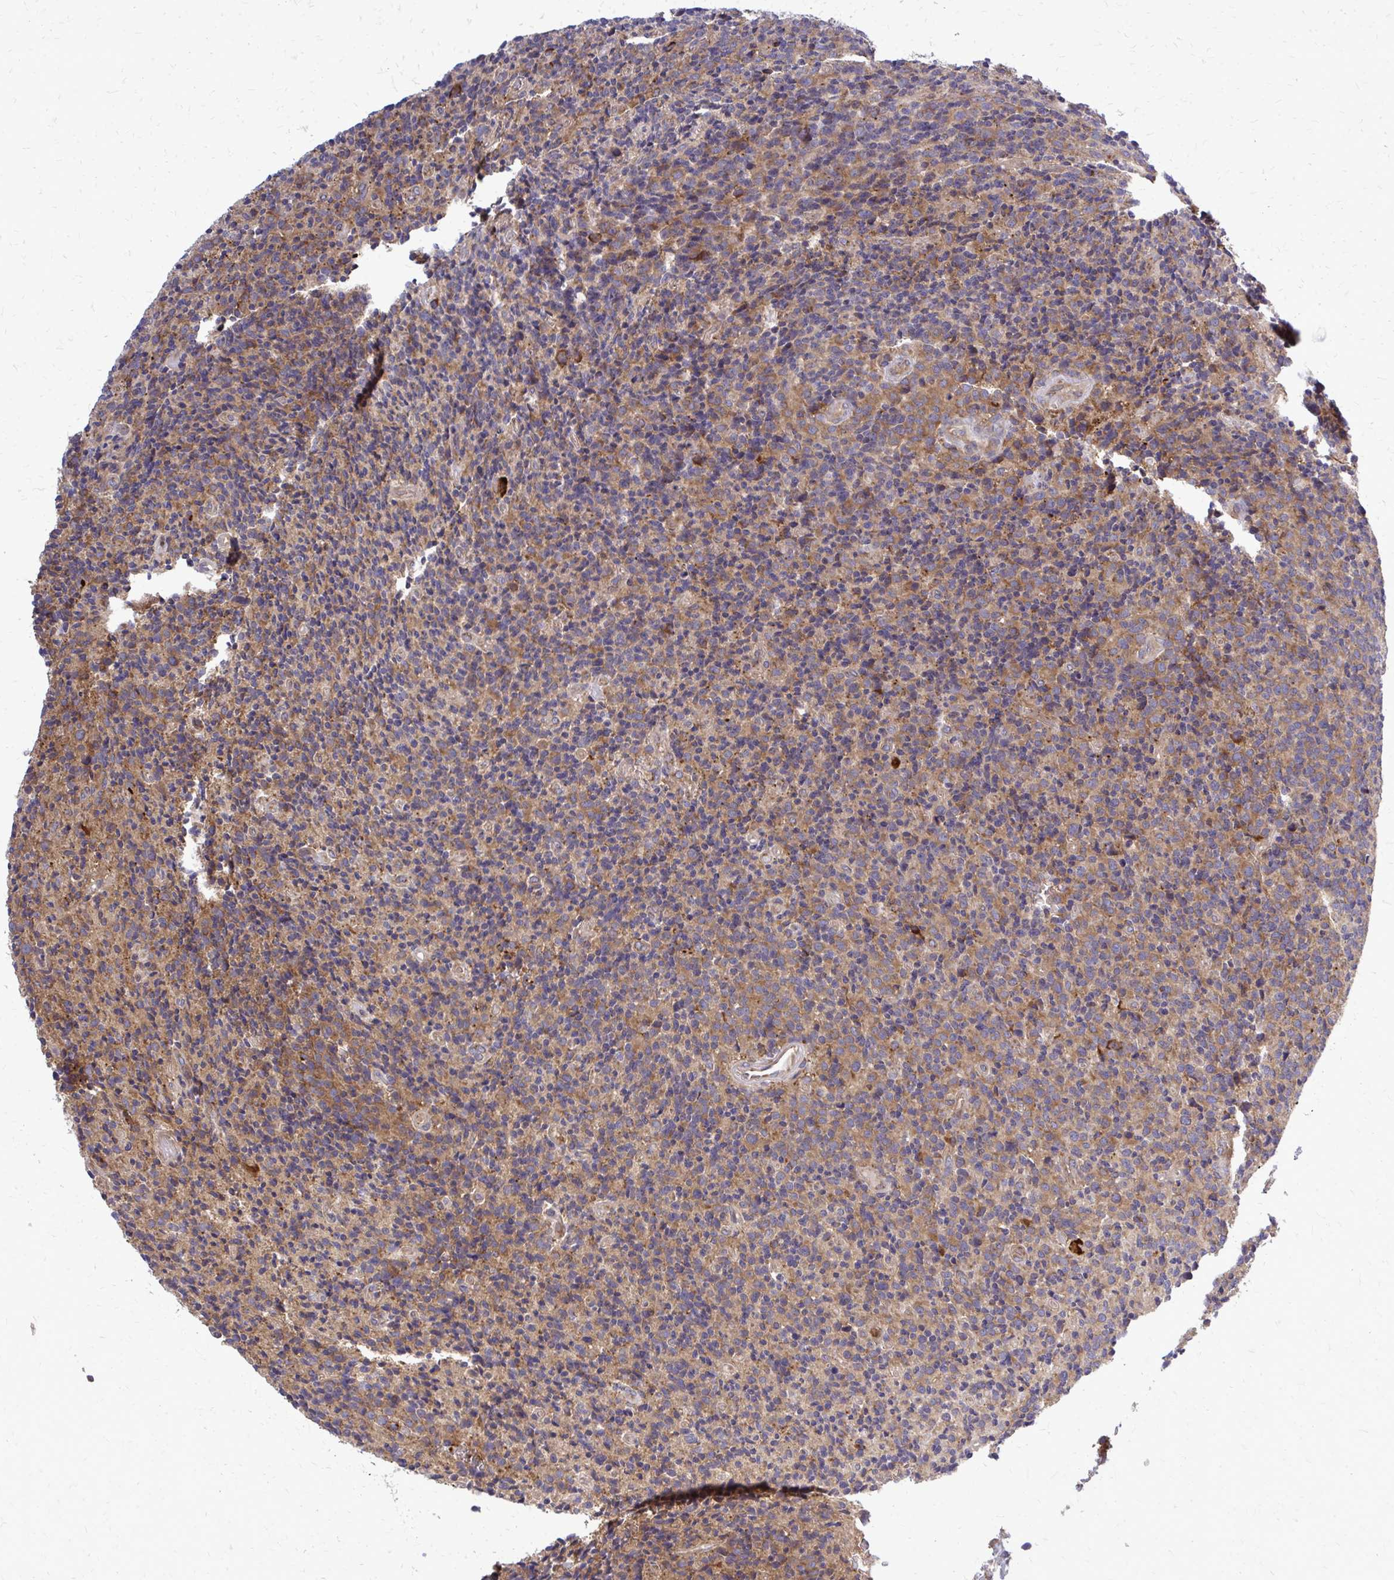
{"staining": {"intensity": "moderate", "quantity": "25%-75%", "location": "cytoplasmic/membranous"}, "tissue": "glioma", "cell_type": "Tumor cells", "image_type": "cancer", "snomed": [{"axis": "morphology", "description": "Glioma, malignant, High grade"}, {"axis": "topography", "description": "Brain"}], "caption": "Protein expression analysis of human glioma reveals moderate cytoplasmic/membranous staining in approximately 25%-75% of tumor cells.", "gene": "PDK4", "patient": {"sex": "male", "age": 76}}